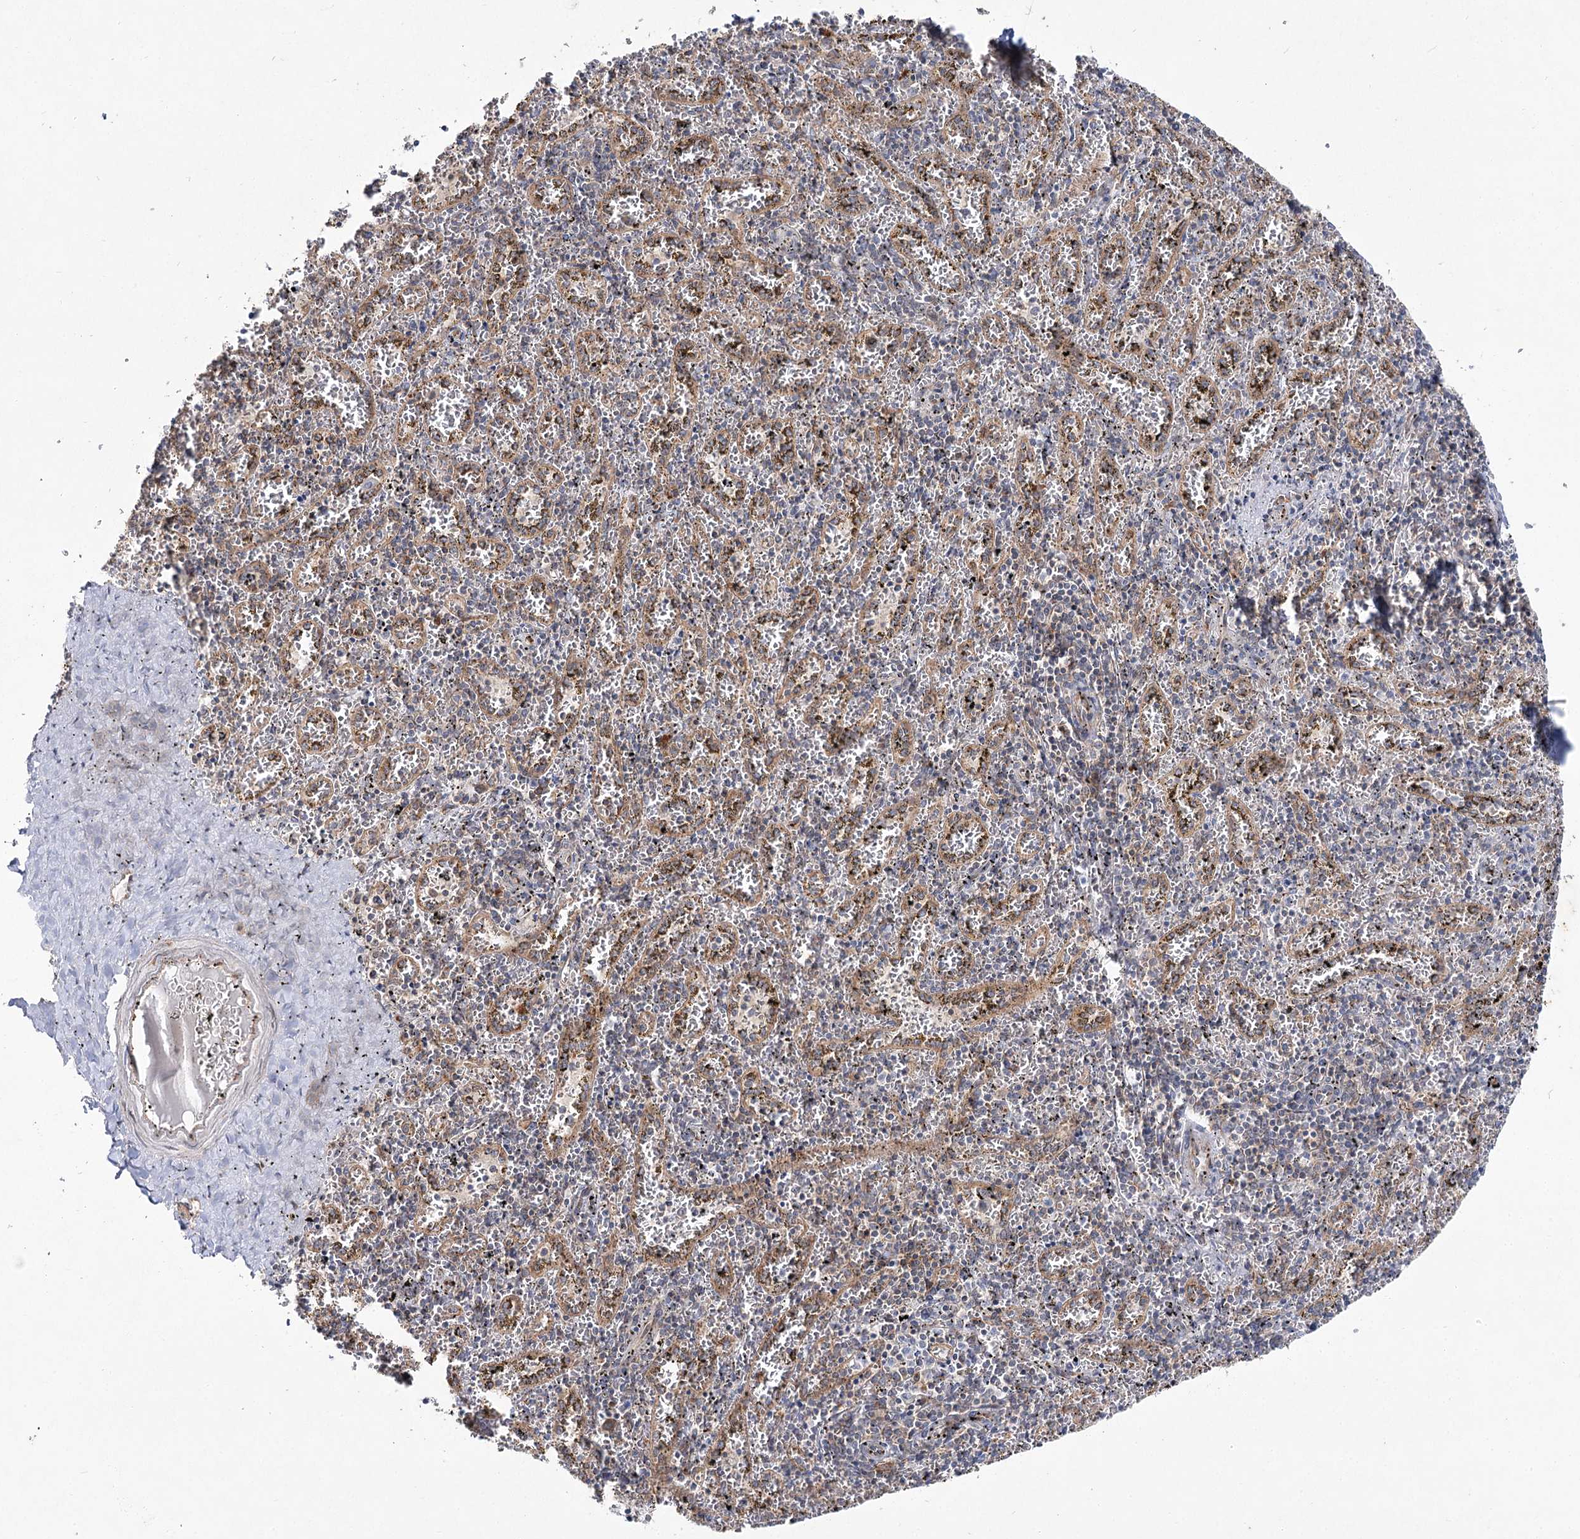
{"staining": {"intensity": "moderate", "quantity": "<25%", "location": "cytoplasmic/membranous"}, "tissue": "spleen", "cell_type": "Cells in red pulp", "image_type": "normal", "snomed": [{"axis": "morphology", "description": "Normal tissue, NOS"}, {"axis": "topography", "description": "Spleen"}], "caption": "Cells in red pulp reveal moderate cytoplasmic/membranous staining in approximately <25% of cells in unremarkable spleen.", "gene": "VWA2", "patient": {"sex": "male", "age": 11}}